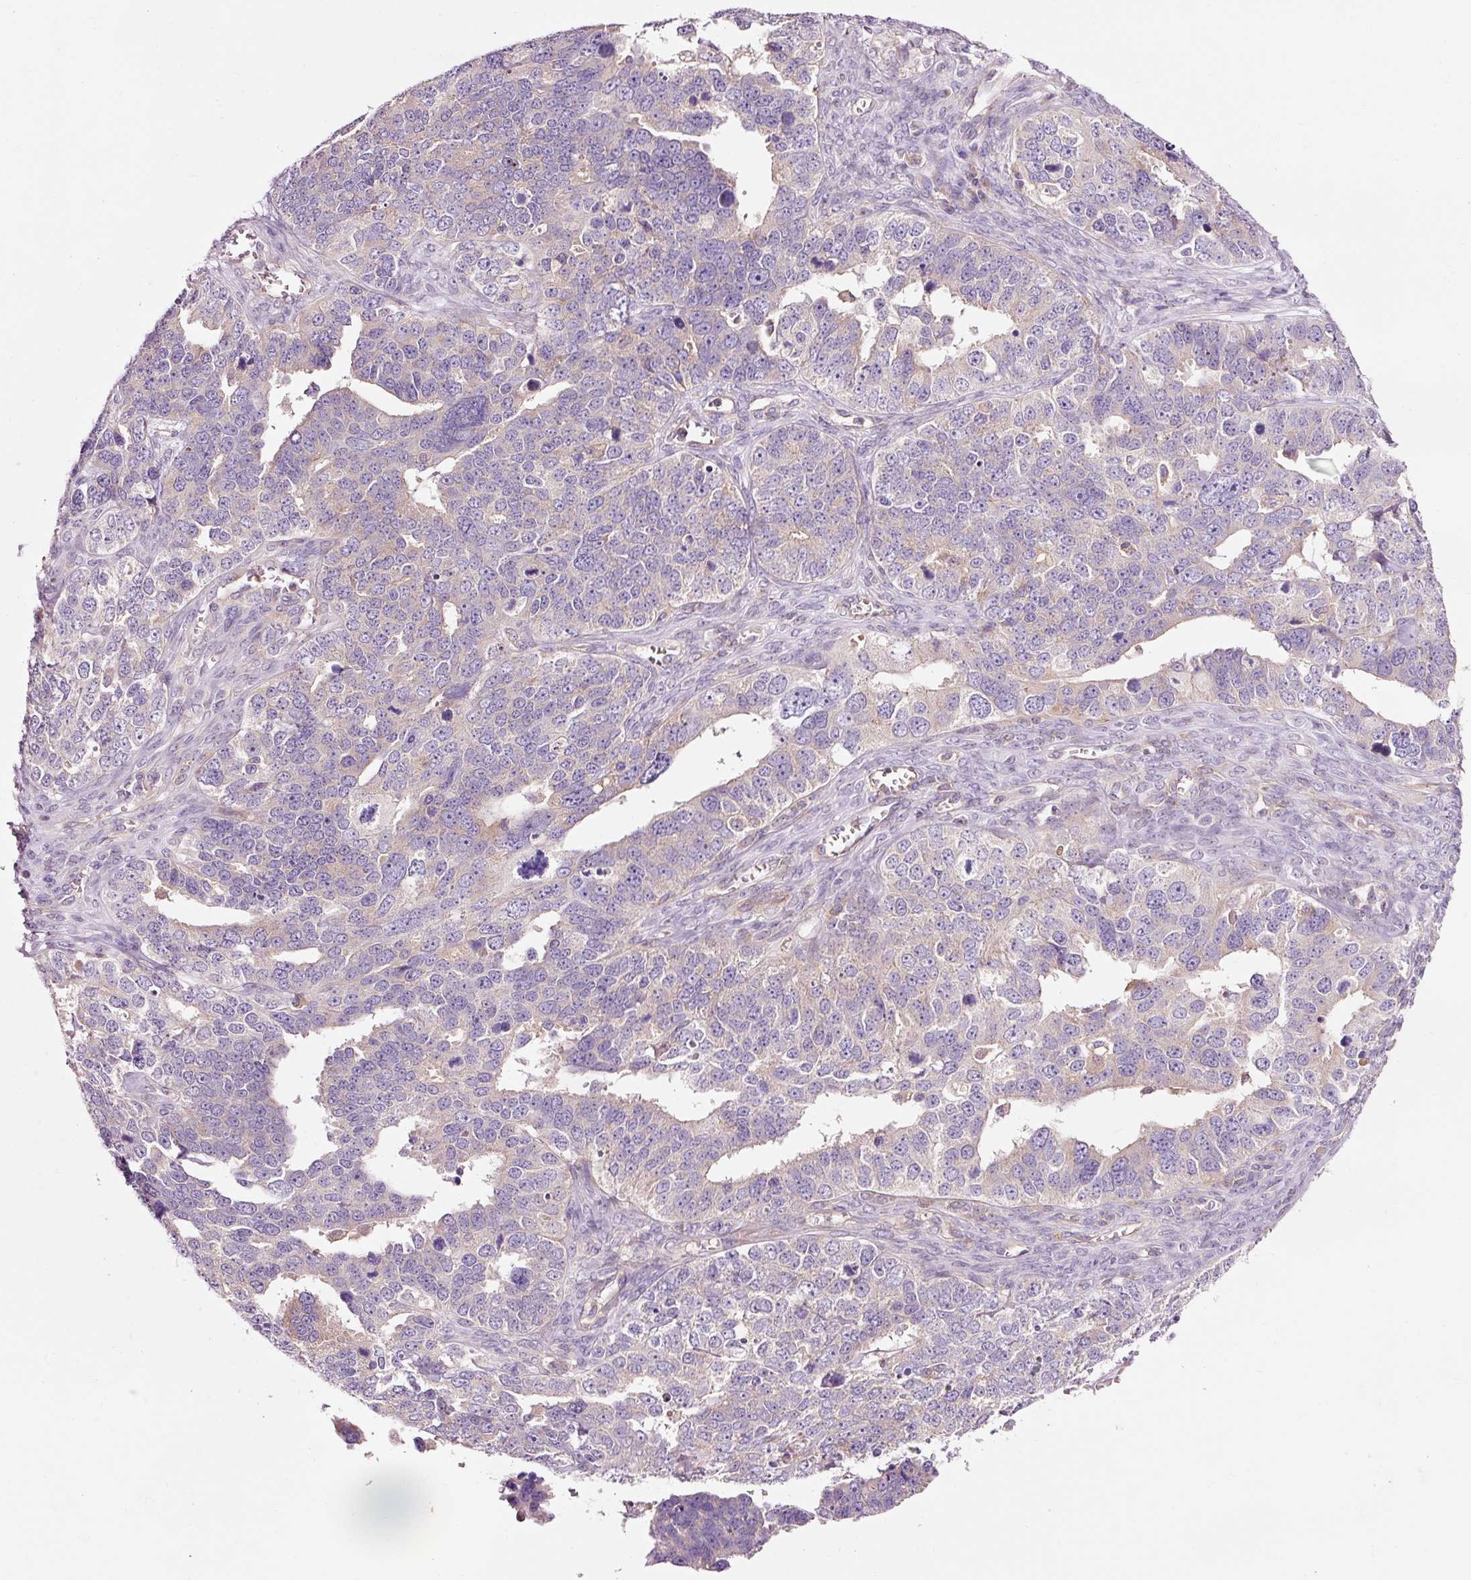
{"staining": {"intensity": "negative", "quantity": "none", "location": "none"}, "tissue": "ovarian cancer", "cell_type": "Tumor cells", "image_type": "cancer", "snomed": [{"axis": "morphology", "description": "Cystadenocarcinoma, serous, NOS"}, {"axis": "topography", "description": "Ovary"}], "caption": "Serous cystadenocarcinoma (ovarian) was stained to show a protein in brown. There is no significant positivity in tumor cells.", "gene": "NAPA", "patient": {"sex": "female", "age": 76}}